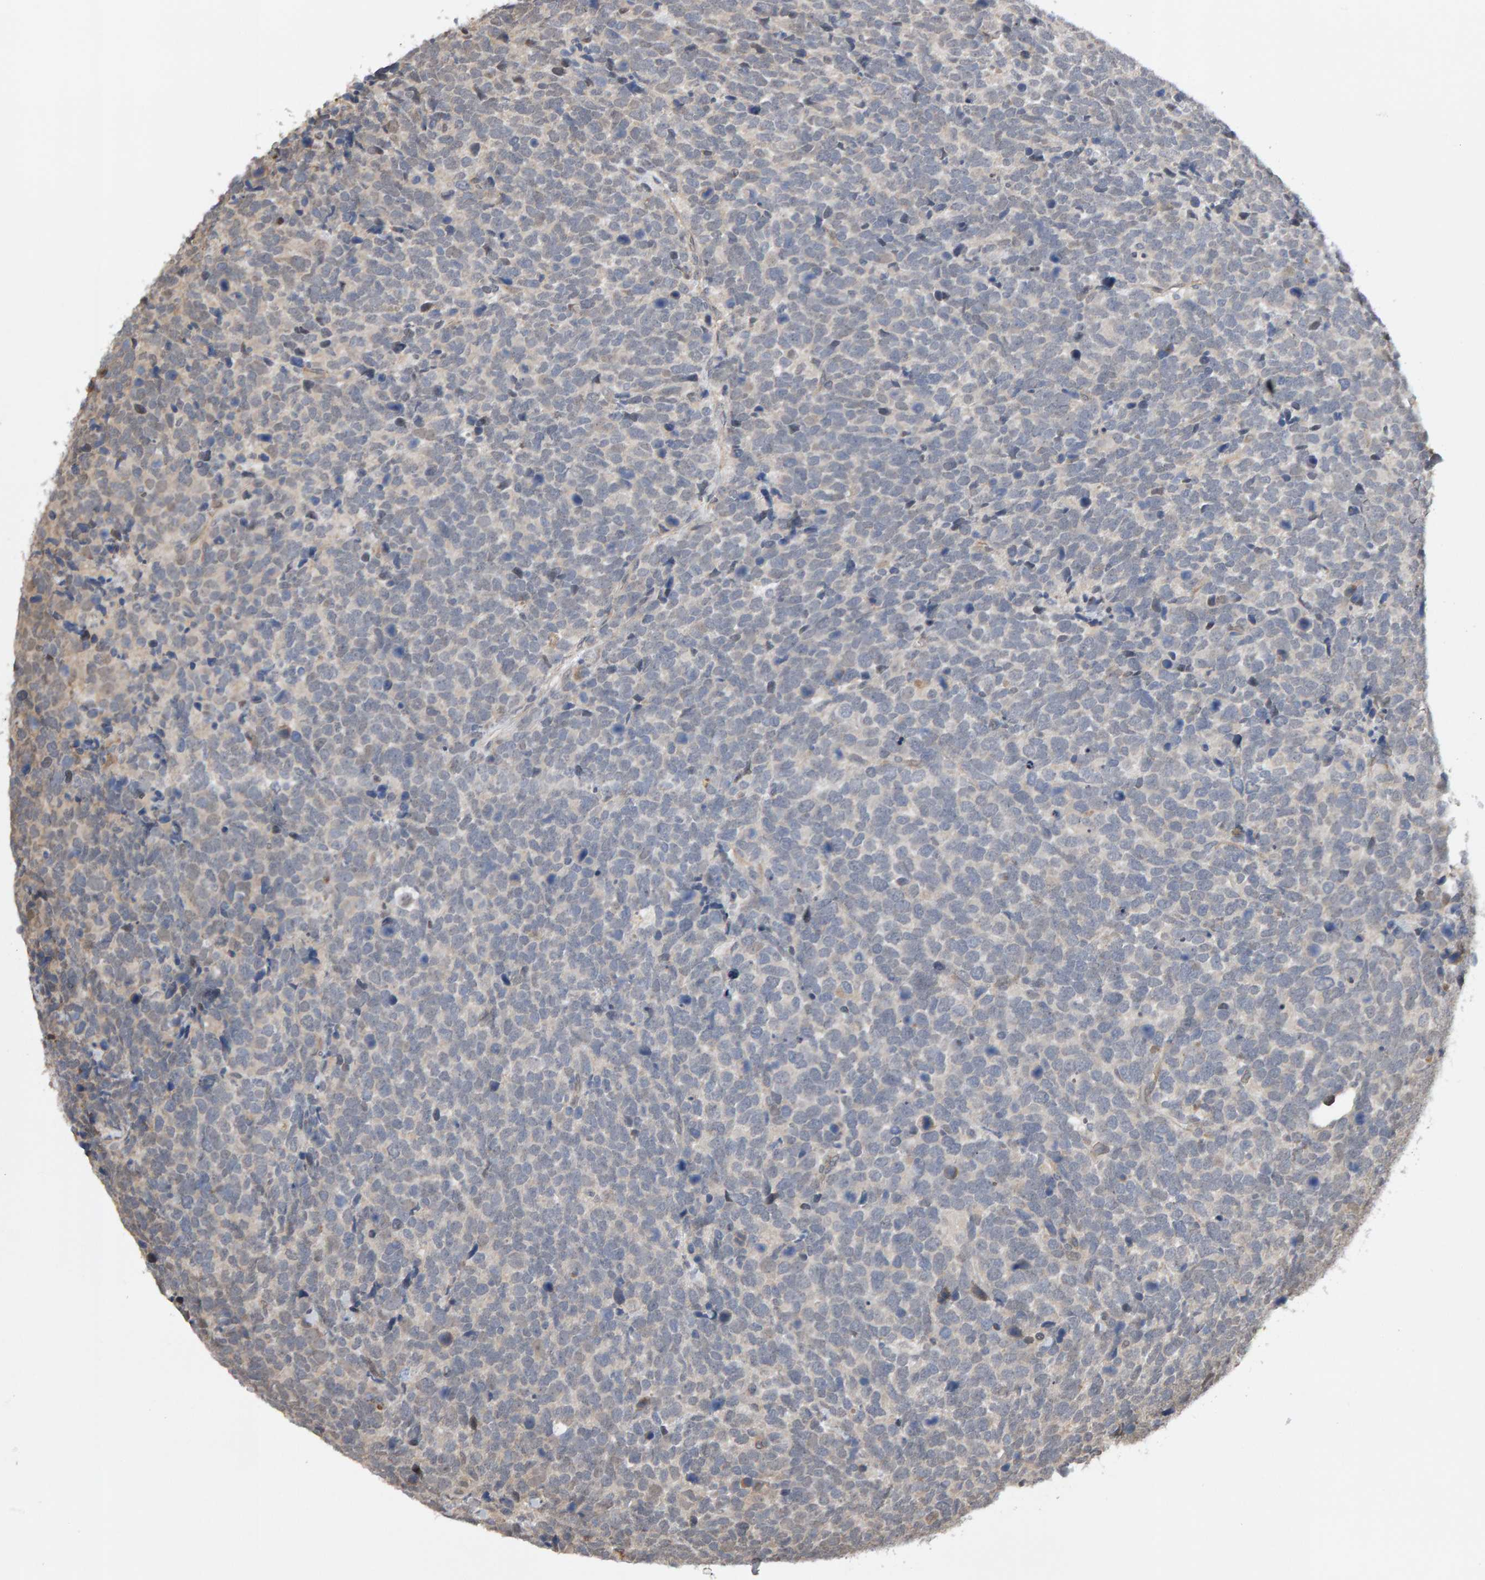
{"staining": {"intensity": "negative", "quantity": "none", "location": "none"}, "tissue": "urothelial cancer", "cell_type": "Tumor cells", "image_type": "cancer", "snomed": [{"axis": "morphology", "description": "Urothelial carcinoma, High grade"}, {"axis": "topography", "description": "Urinary bladder"}], "caption": "Tumor cells are negative for brown protein staining in urothelial carcinoma (high-grade). (DAB immunohistochemistry (IHC) with hematoxylin counter stain).", "gene": "COASY", "patient": {"sex": "female", "age": 82}}